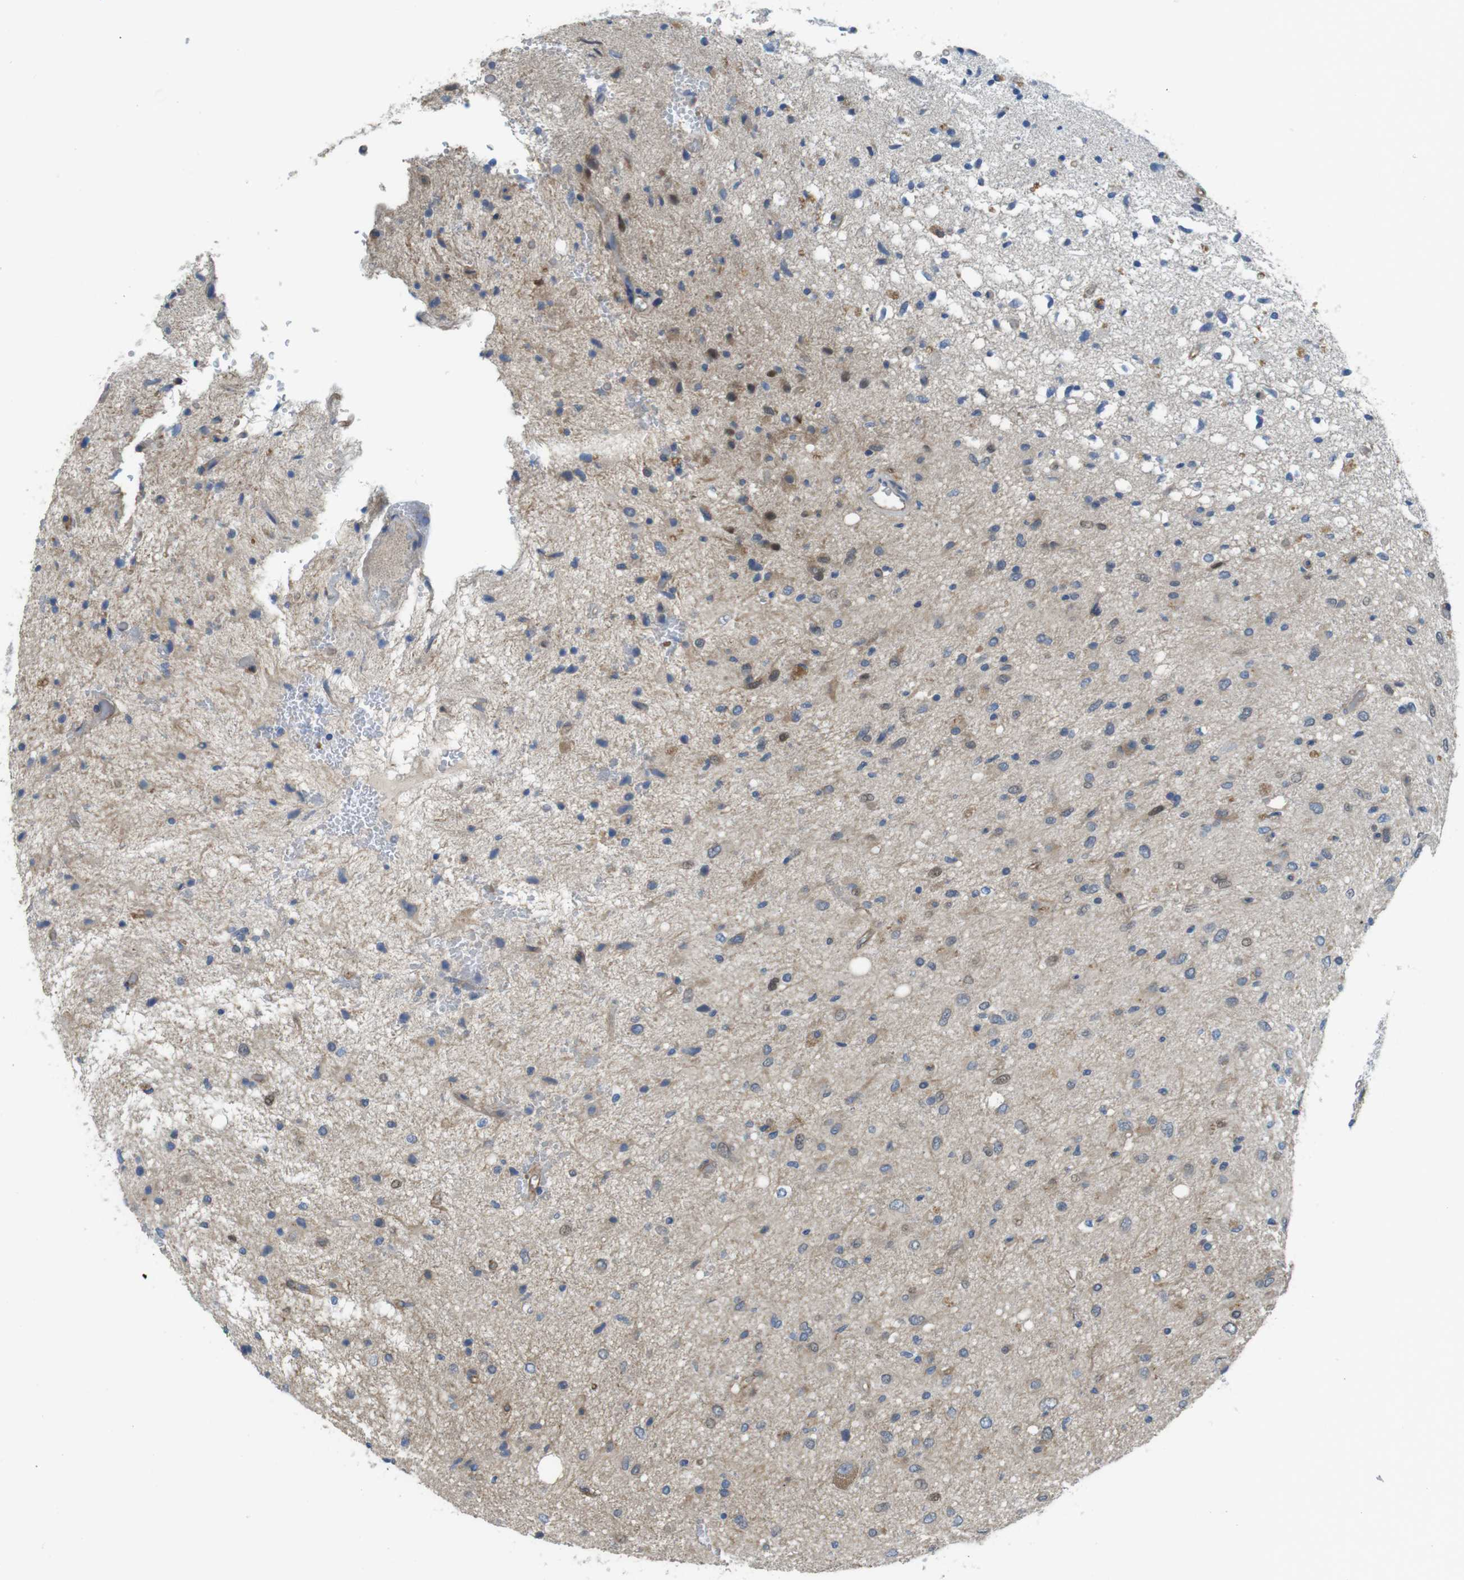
{"staining": {"intensity": "negative", "quantity": "none", "location": "none"}, "tissue": "glioma", "cell_type": "Tumor cells", "image_type": "cancer", "snomed": [{"axis": "morphology", "description": "Glioma, malignant, Low grade"}, {"axis": "topography", "description": "Brain"}], "caption": "This is an immunohistochemistry (IHC) photomicrograph of human low-grade glioma (malignant). There is no expression in tumor cells.", "gene": "ABHD15", "patient": {"sex": "male", "age": 77}}